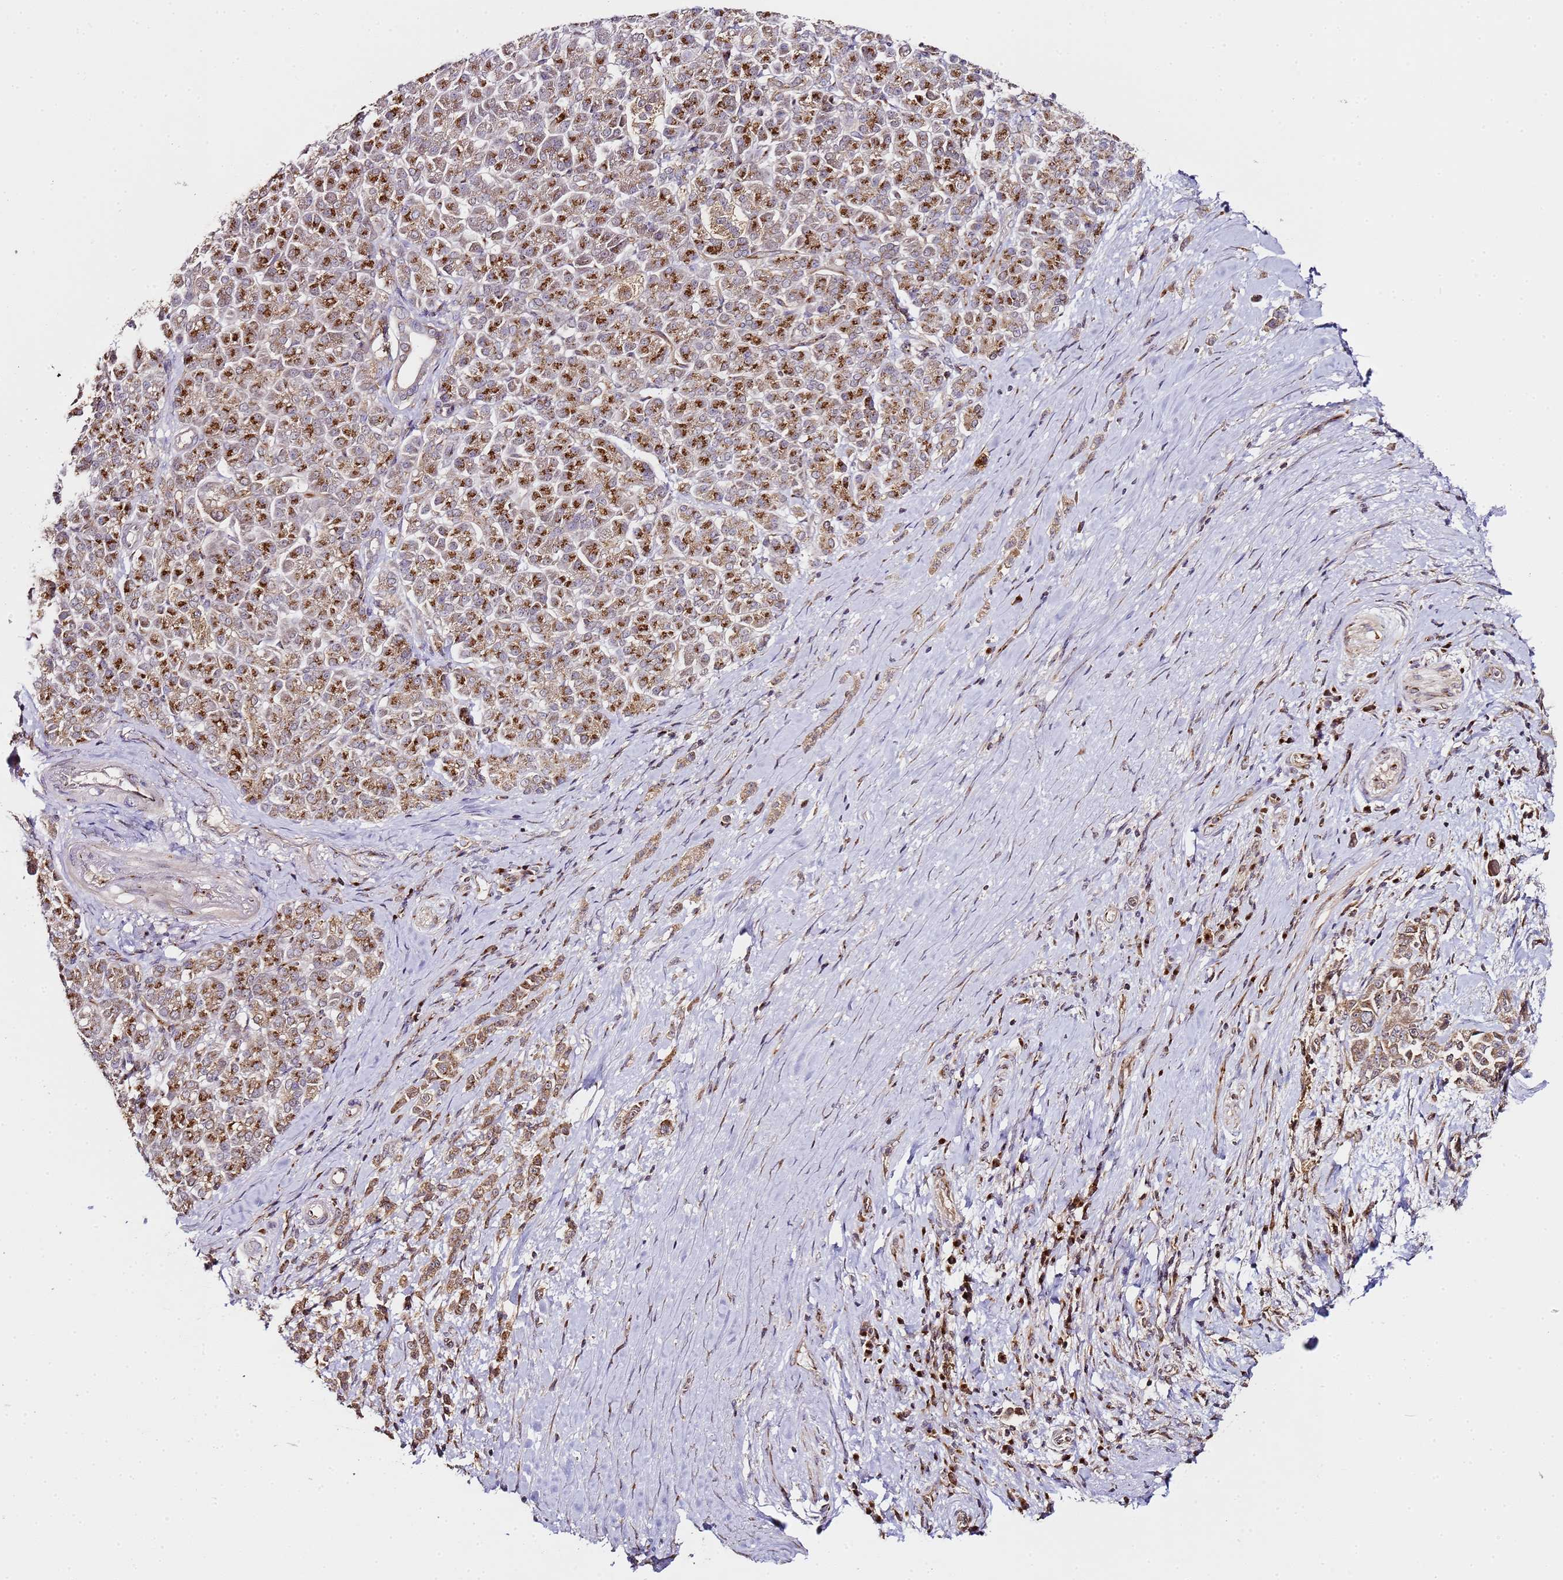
{"staining": {"intensity": "moderate", "quantity": ">75%", "location": "cytoplasmic/membranous"}, "tissue": "pancreatic cancer", "cell_type": "Tumor cells", "image_type": "cancer", "snomed": [{"axis": "morphology", "description": "Normal tissue, NOS"}, {"axis": "morphology", "description": "Adenocarcinoma, NOS"}, {"axis": "topography", "description": "Pancreas"}], "caption": "Protein staining by immunohistochemistry reveals moderate cytoplasmic/membranous positivity in approximately >75% of tumor cells in pancreatic cancer (adenocarcinoma). (Brightfield microscopy of DAB IHC at high magnification).", "gene": "MRPL49", "patient": {"sex": "female", "age": 64}}